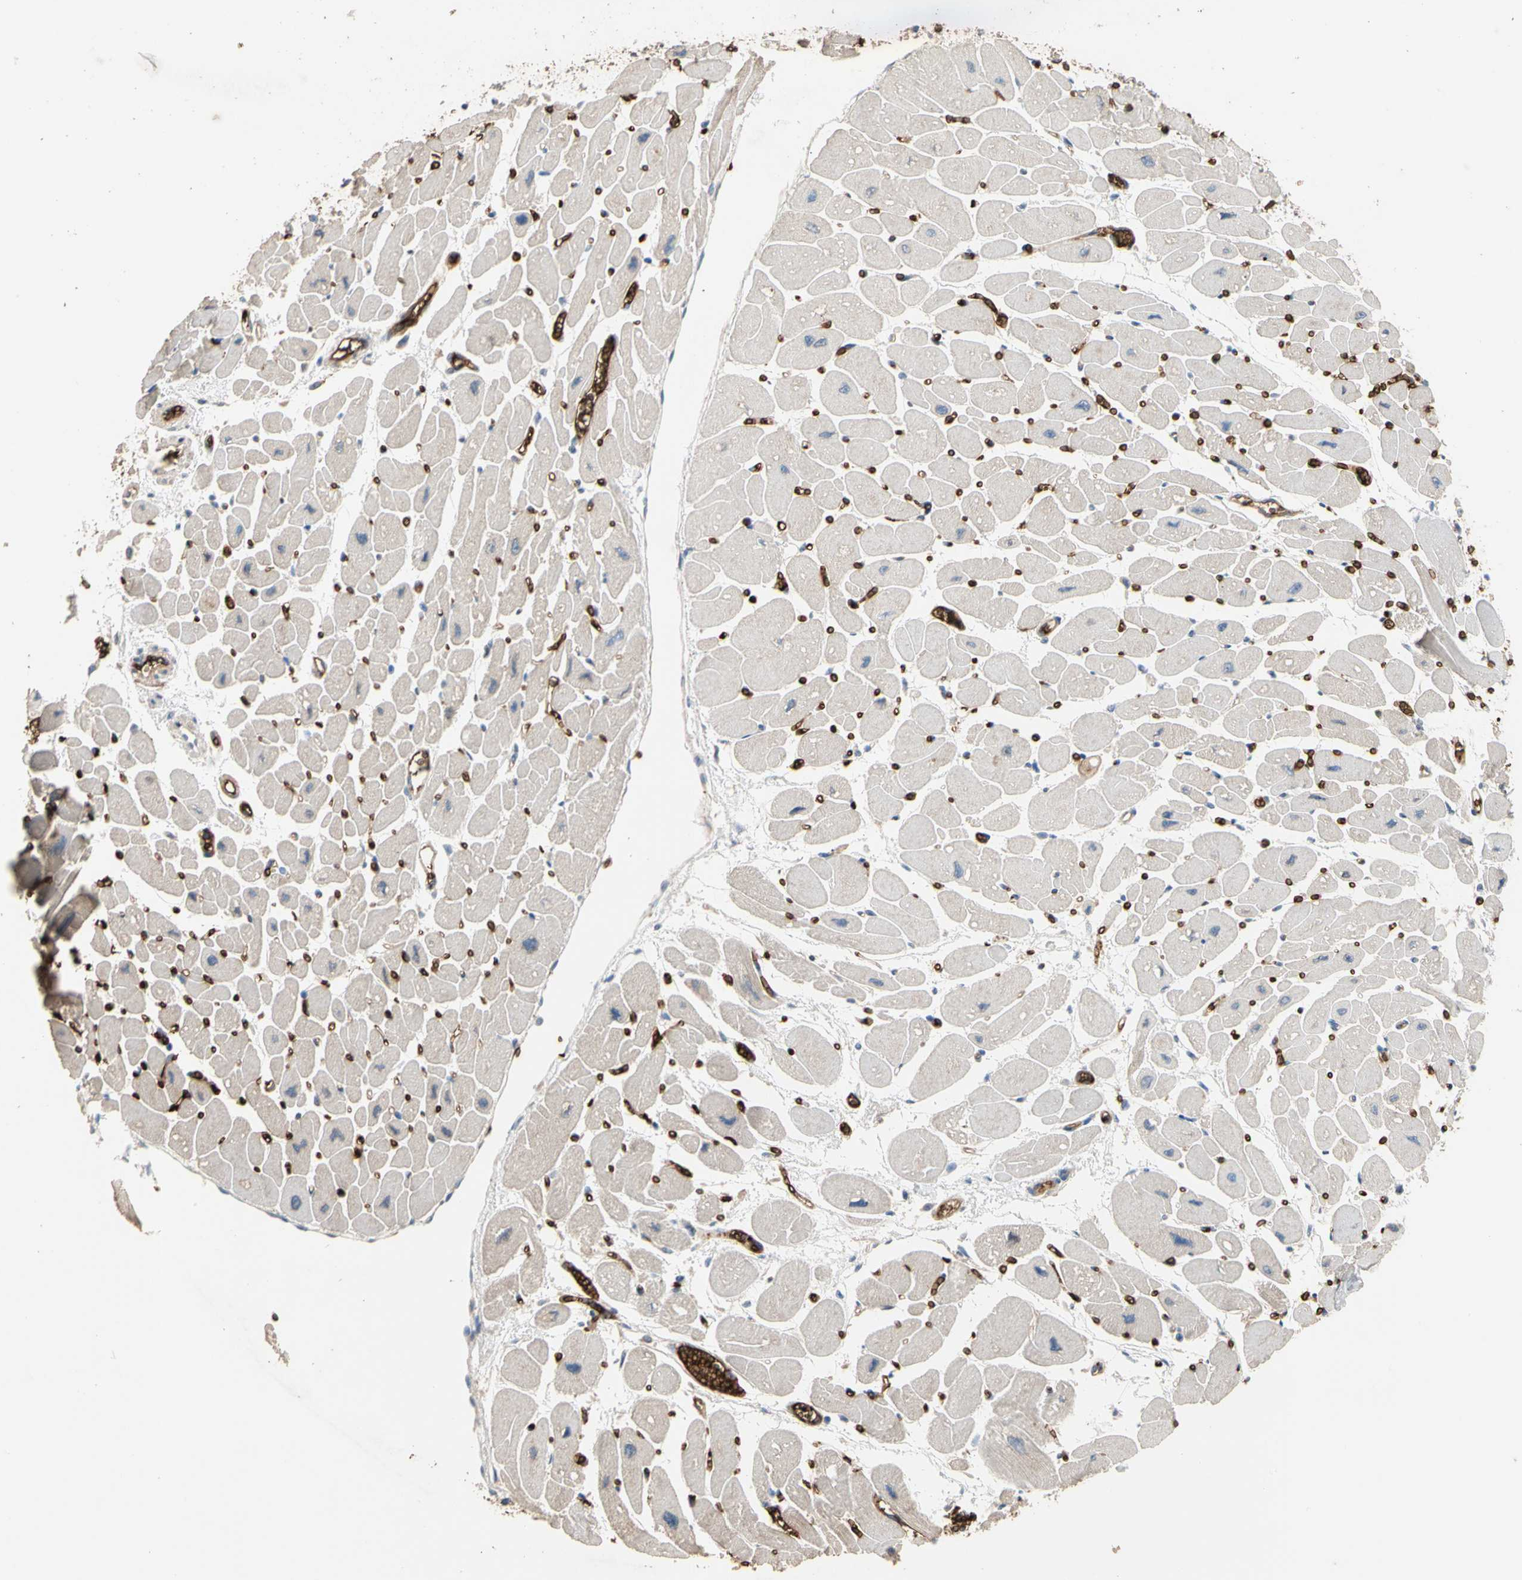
{"staining": {"intensity": "negative", "quantity": "none", "location": "none"}, "tissue": "heart muscle", "cell_type": "Cardiomyocytes", "image_type": "normal", "snomed": [{"axis": "morphology", "description": "Normal tissue, NOS"}, {"axis": "topography", "description": "Heart"}], "caption": "Image shows no protein staining in cardiomyocytes of normal heart muscle.", "gene": "RIOK2", "patient": {"sex": "female", "age": 54}}